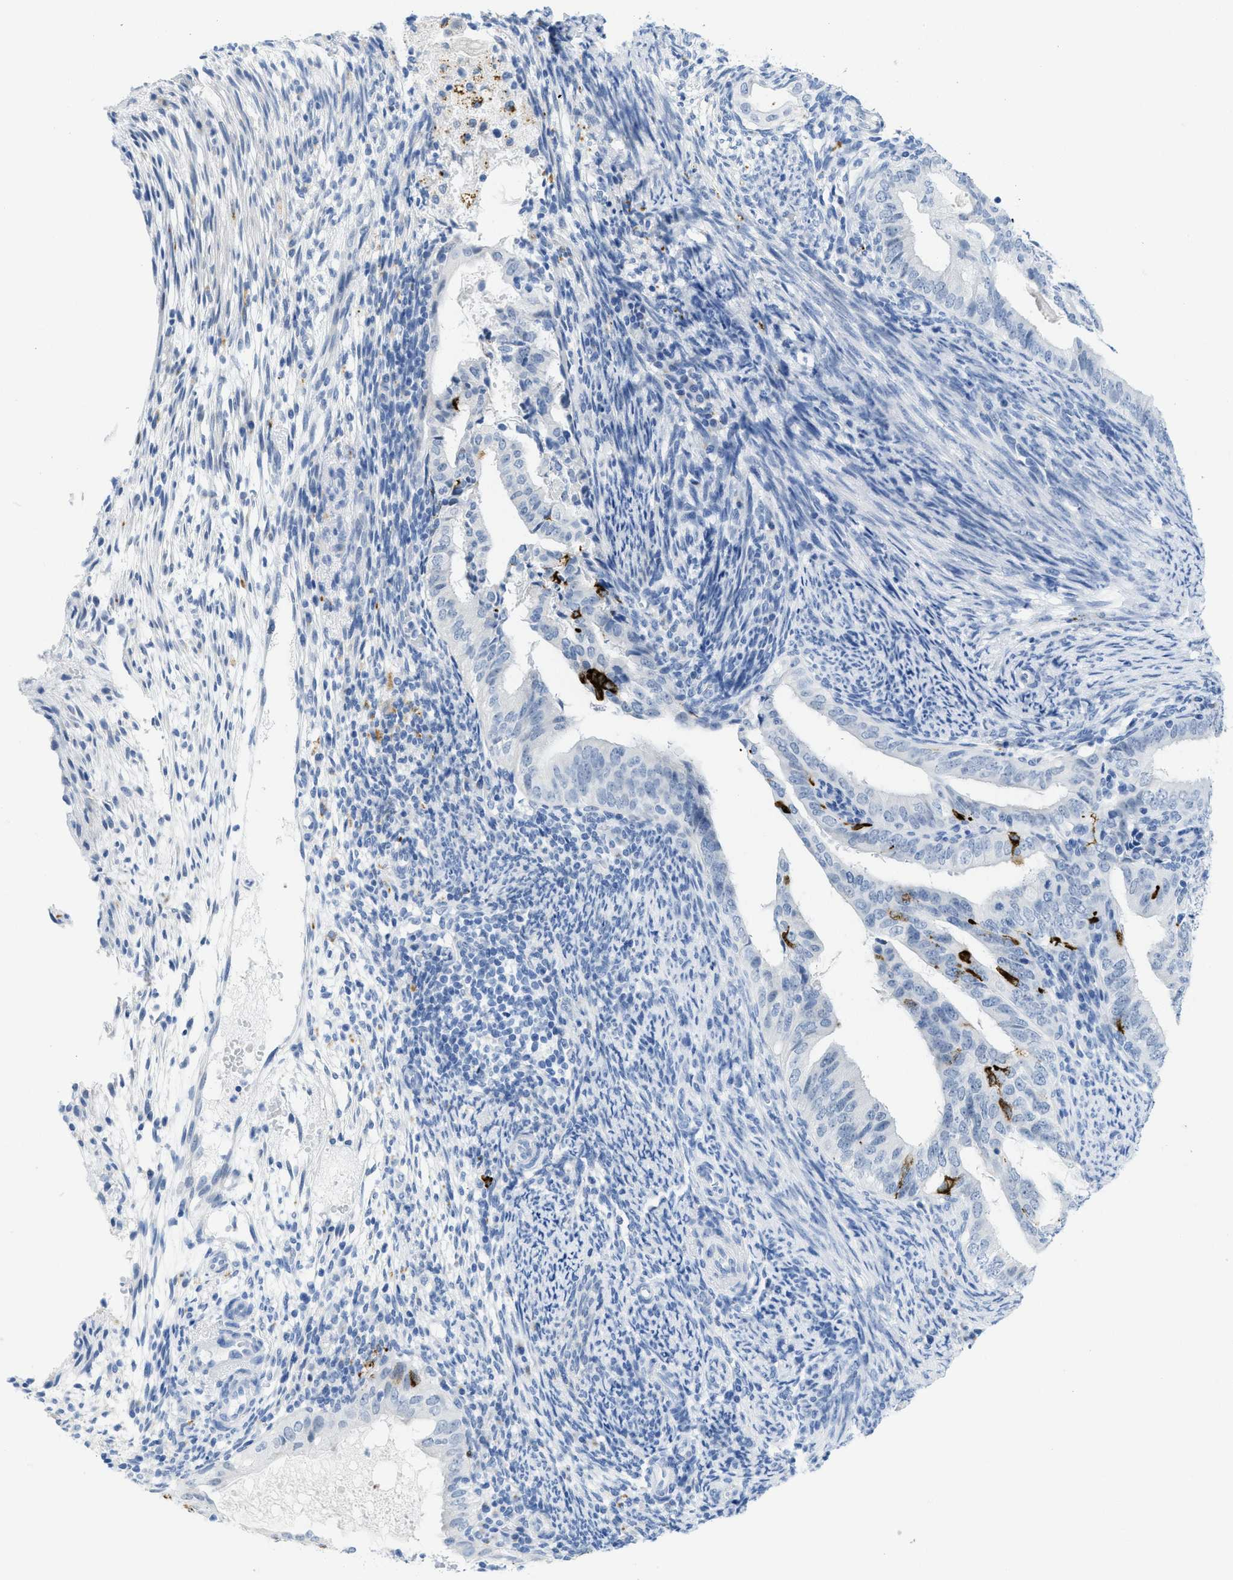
{"staining": {"intensity": "negative", "quantity": "none", "location": "none"}, "tissue": "endometrial cancer", "cell_type": "Tumor cells", "image_type": "cancer", "snomed": [{"axis": "morphology", "description": "Adenocarcinoma, NOS"}, {"axis": "topography", "description": "Endometrium"}], "caption": "The photomicrograph reveals no staining of tumor cells in adenocarcinoma (endometrial).", "gene": "WDR4", "patient": {"sex": "female", "age": 58}}